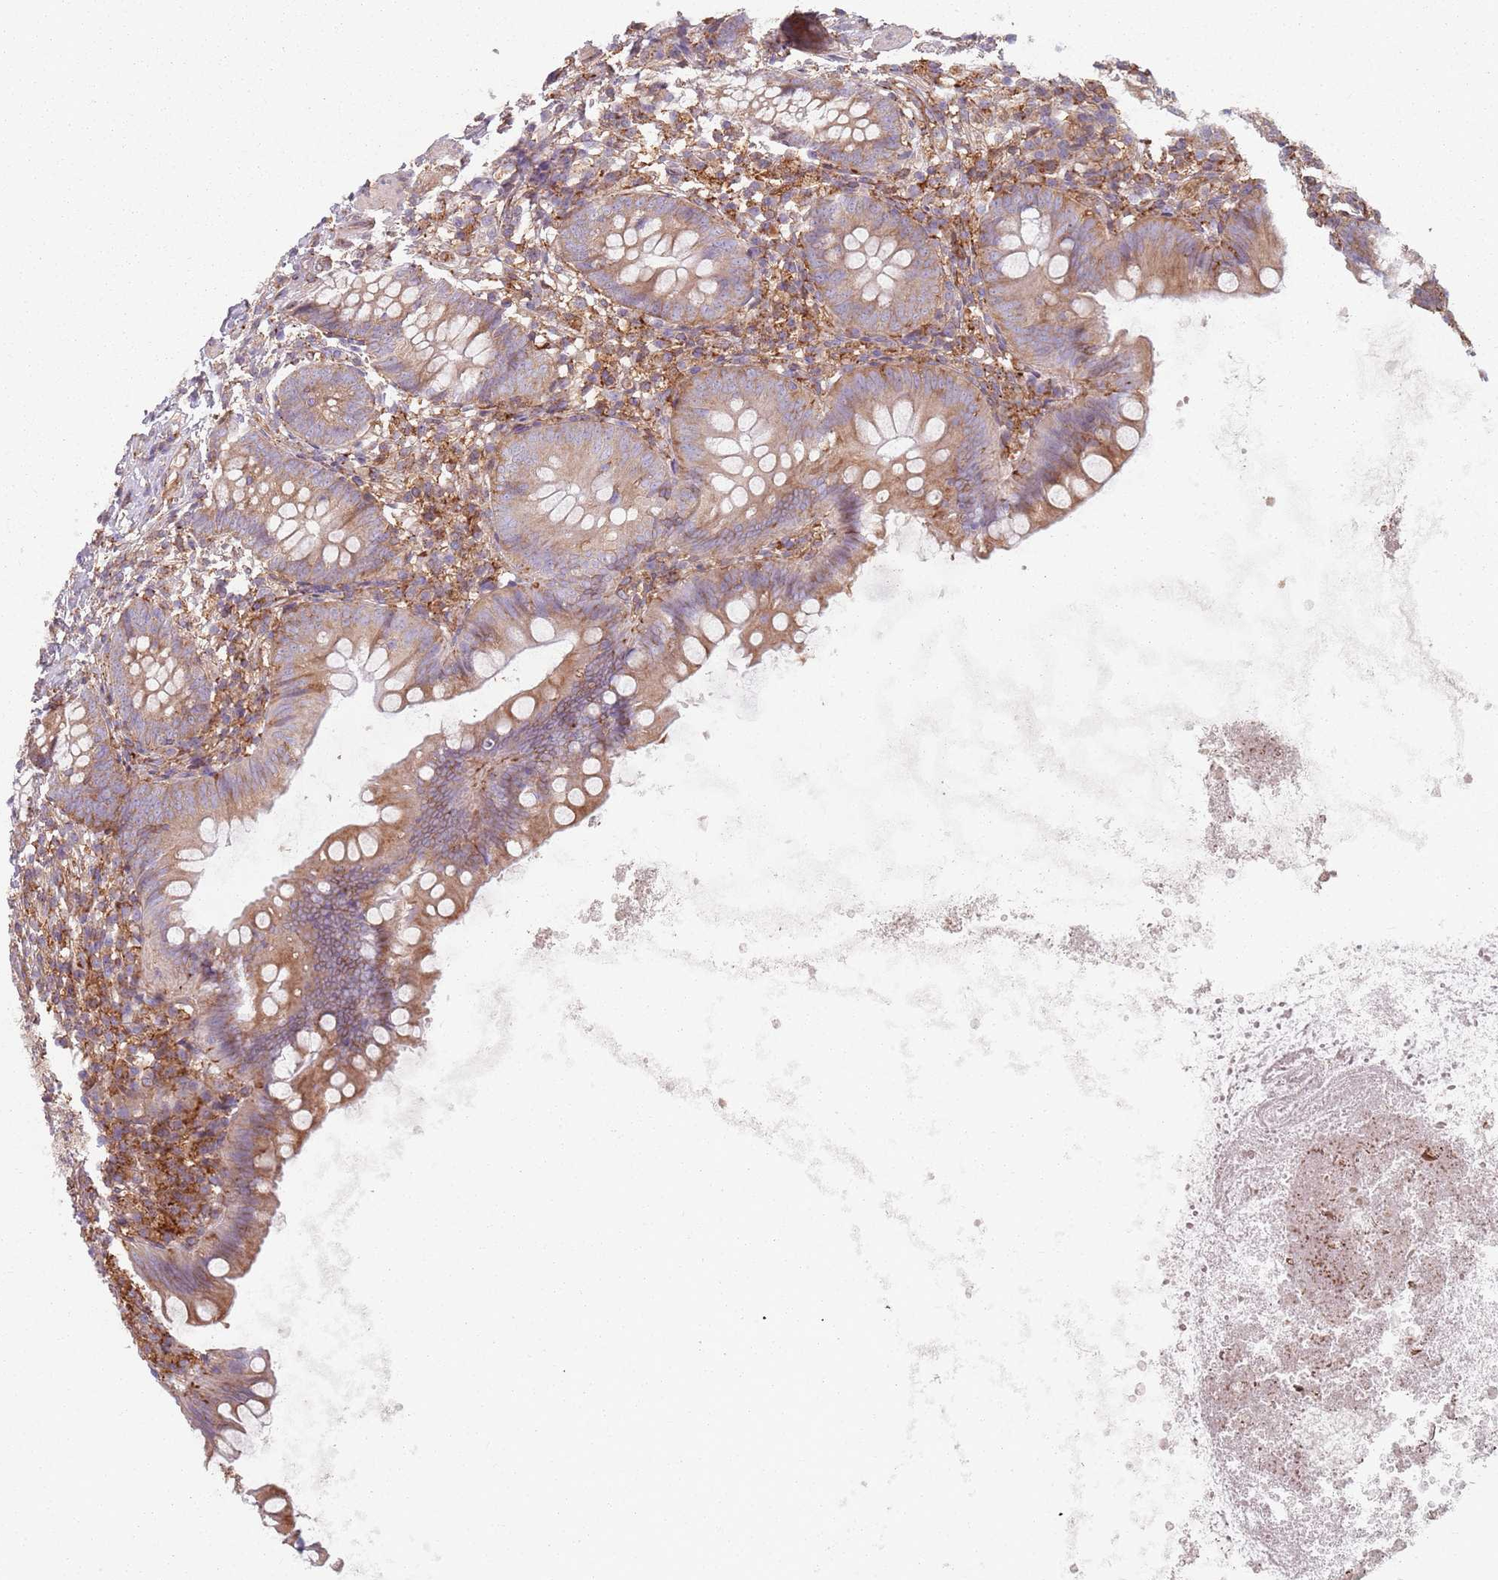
{"staining": {"intensity": "weak", "quantity": ">75%", "location": "cytoplasmic/membranous"}, "tissue": "appendix", "cell_type": "Glandular cells", "image_type": "normal", "snomed": [{"axis": "morphology", "description": "Normal tissue, NOS"}, {"axis": "topography", "description": "Appendix"}], "caption": "Immunohistochemical staining of normal appendix demonstrates low levels of weak cytoplasmic/membranous expression in approximately >75% of glandular cells.", "gene": "TPD52L2", "patient": {"sex": "female", "age": 62}}